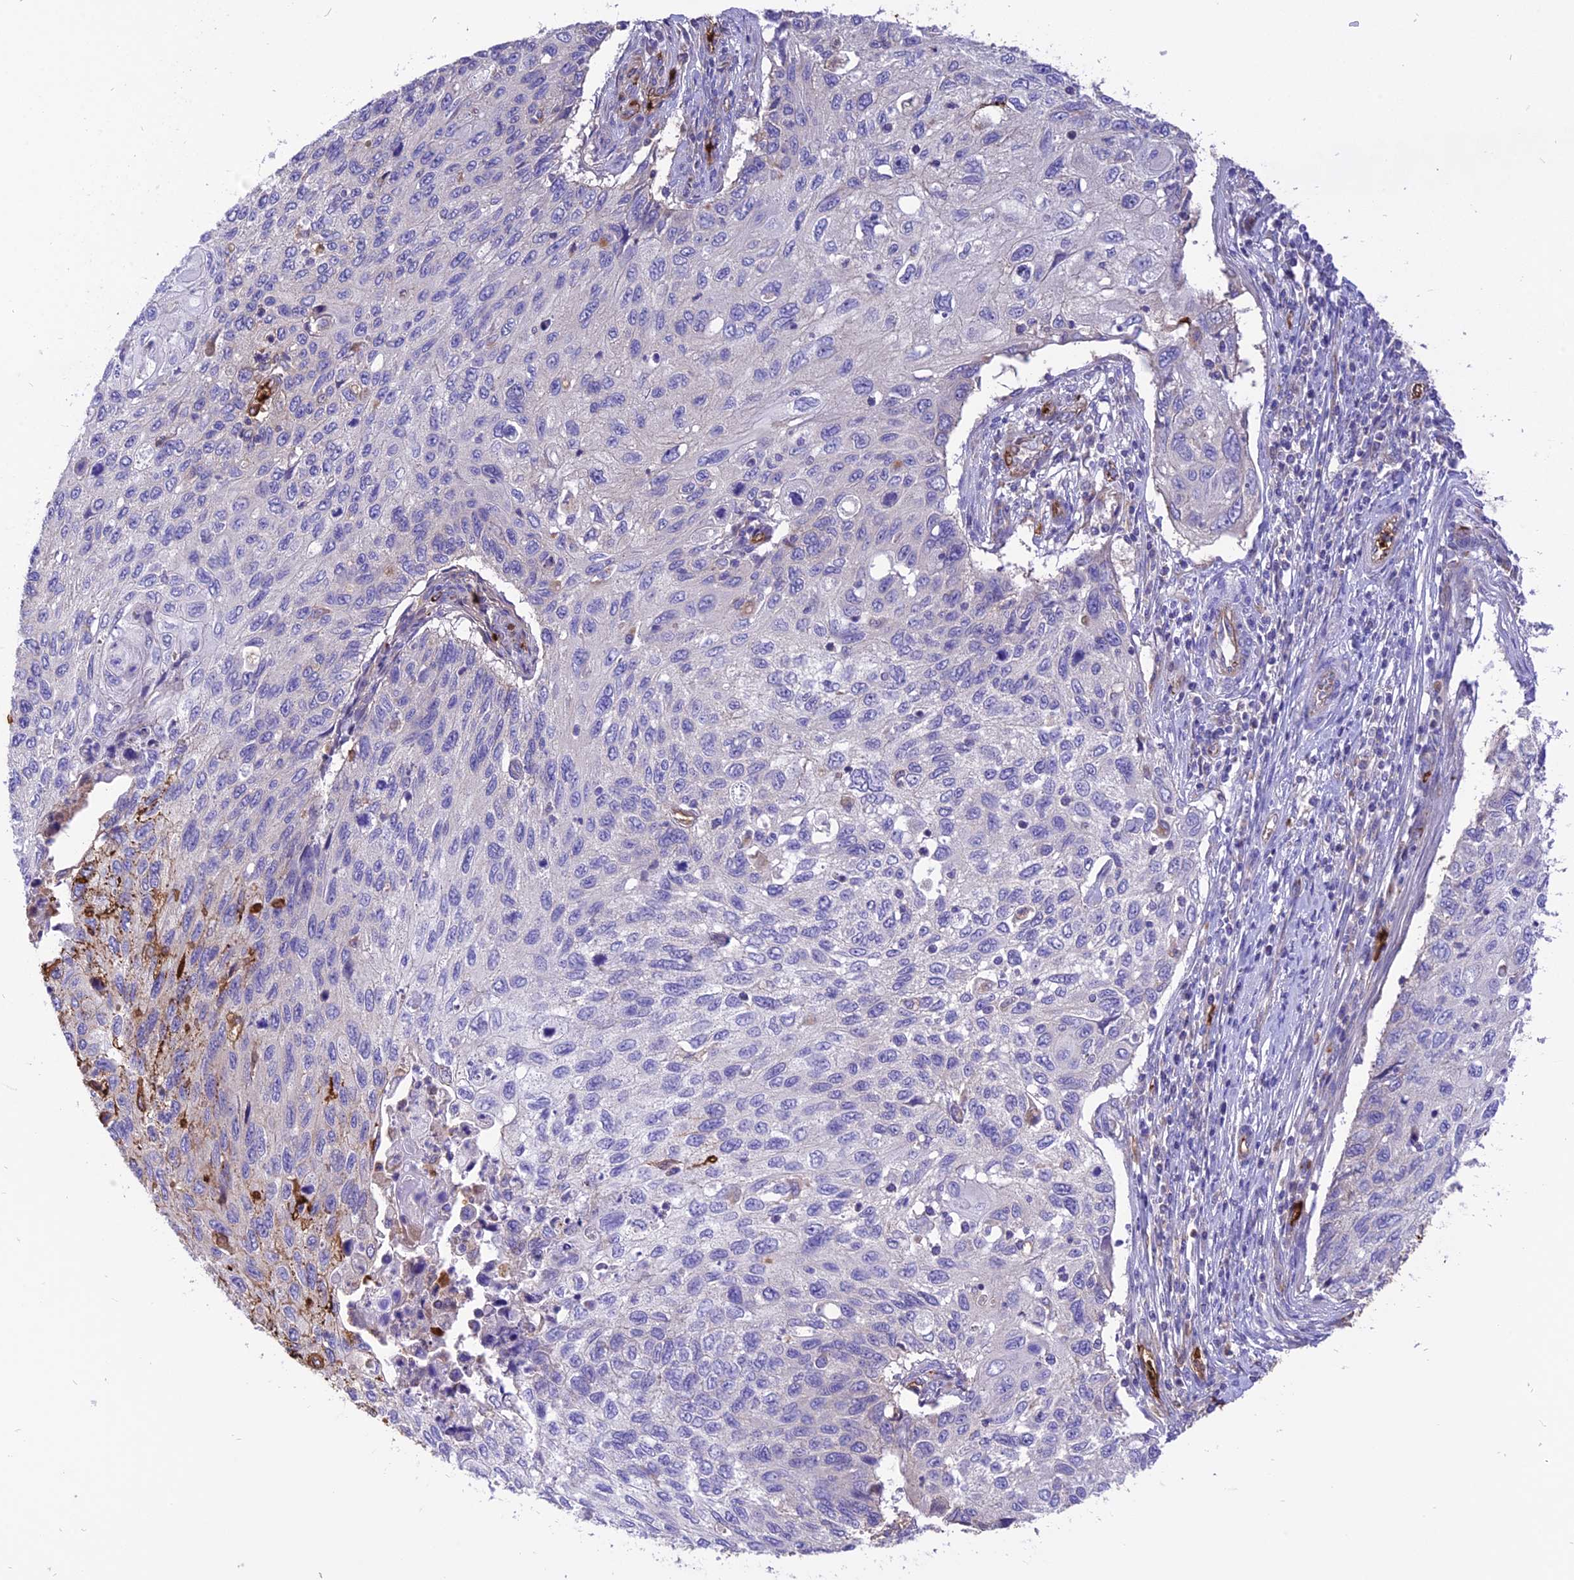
{"staining": {"intensity": "weak", "quantity": "<25%", "location": "cytoplasmic/membranous"}, "tissue": "cervical cancer", "cell_type": "Tumor cells", "image_type": "cancer", "snomed": [{"axis": "morphology", "description": "Squamous cell carcinoma, NOS"}, {"axis": "topography", "description": "Cervix"}], "caption": "This micrograph is of cervical squamous cell carcinoma stained with immunohistochemistry to label a protein in brown with the nuclei are counter-stained blue. There is no positivity in tumor cells.", "gene": "TTC4", "patient": {"sex": "female", "age": 70}}